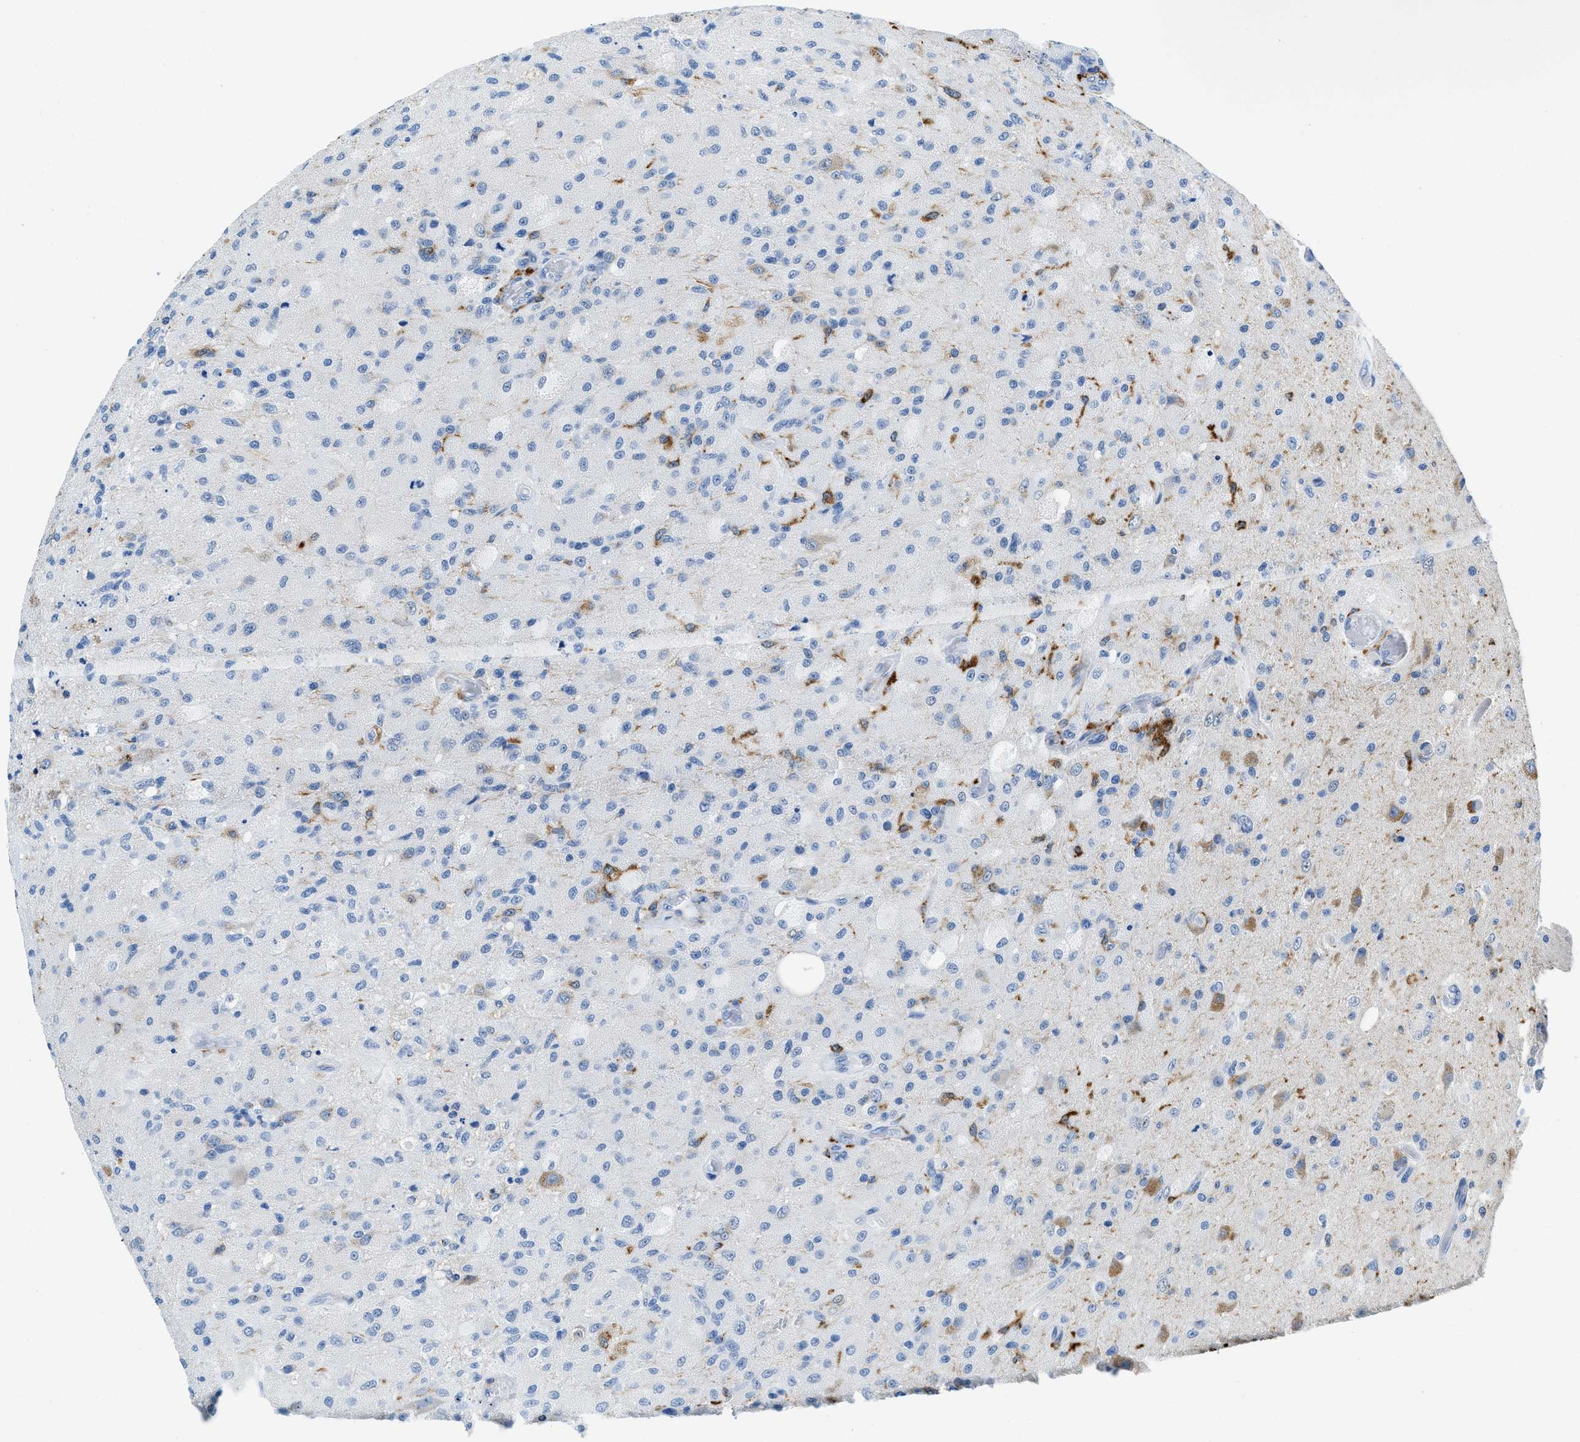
{"staining": {"intensity": "negative", "quantity": "none", "location": "none"}, "tissue": "glioma", "cell_type": "Tumor cells", "image_type": "cancer", "snomed": [{"axis": "morphology", "description": "Normal tissue, NOS"}, {"axis": "morphology", "description": "Glioma, malignant, High grade"}, {"axis": "topography", "description": "Cerebral cortex"}], "caption": "DAB (3,3'-diaminobenzidine) immunohistochemical staining of human high-grade glioma (malignant) demonstrates no significant expression in tumor cells.", "gene": "CD226", "patient": {"sex": "male", "age": 77}}